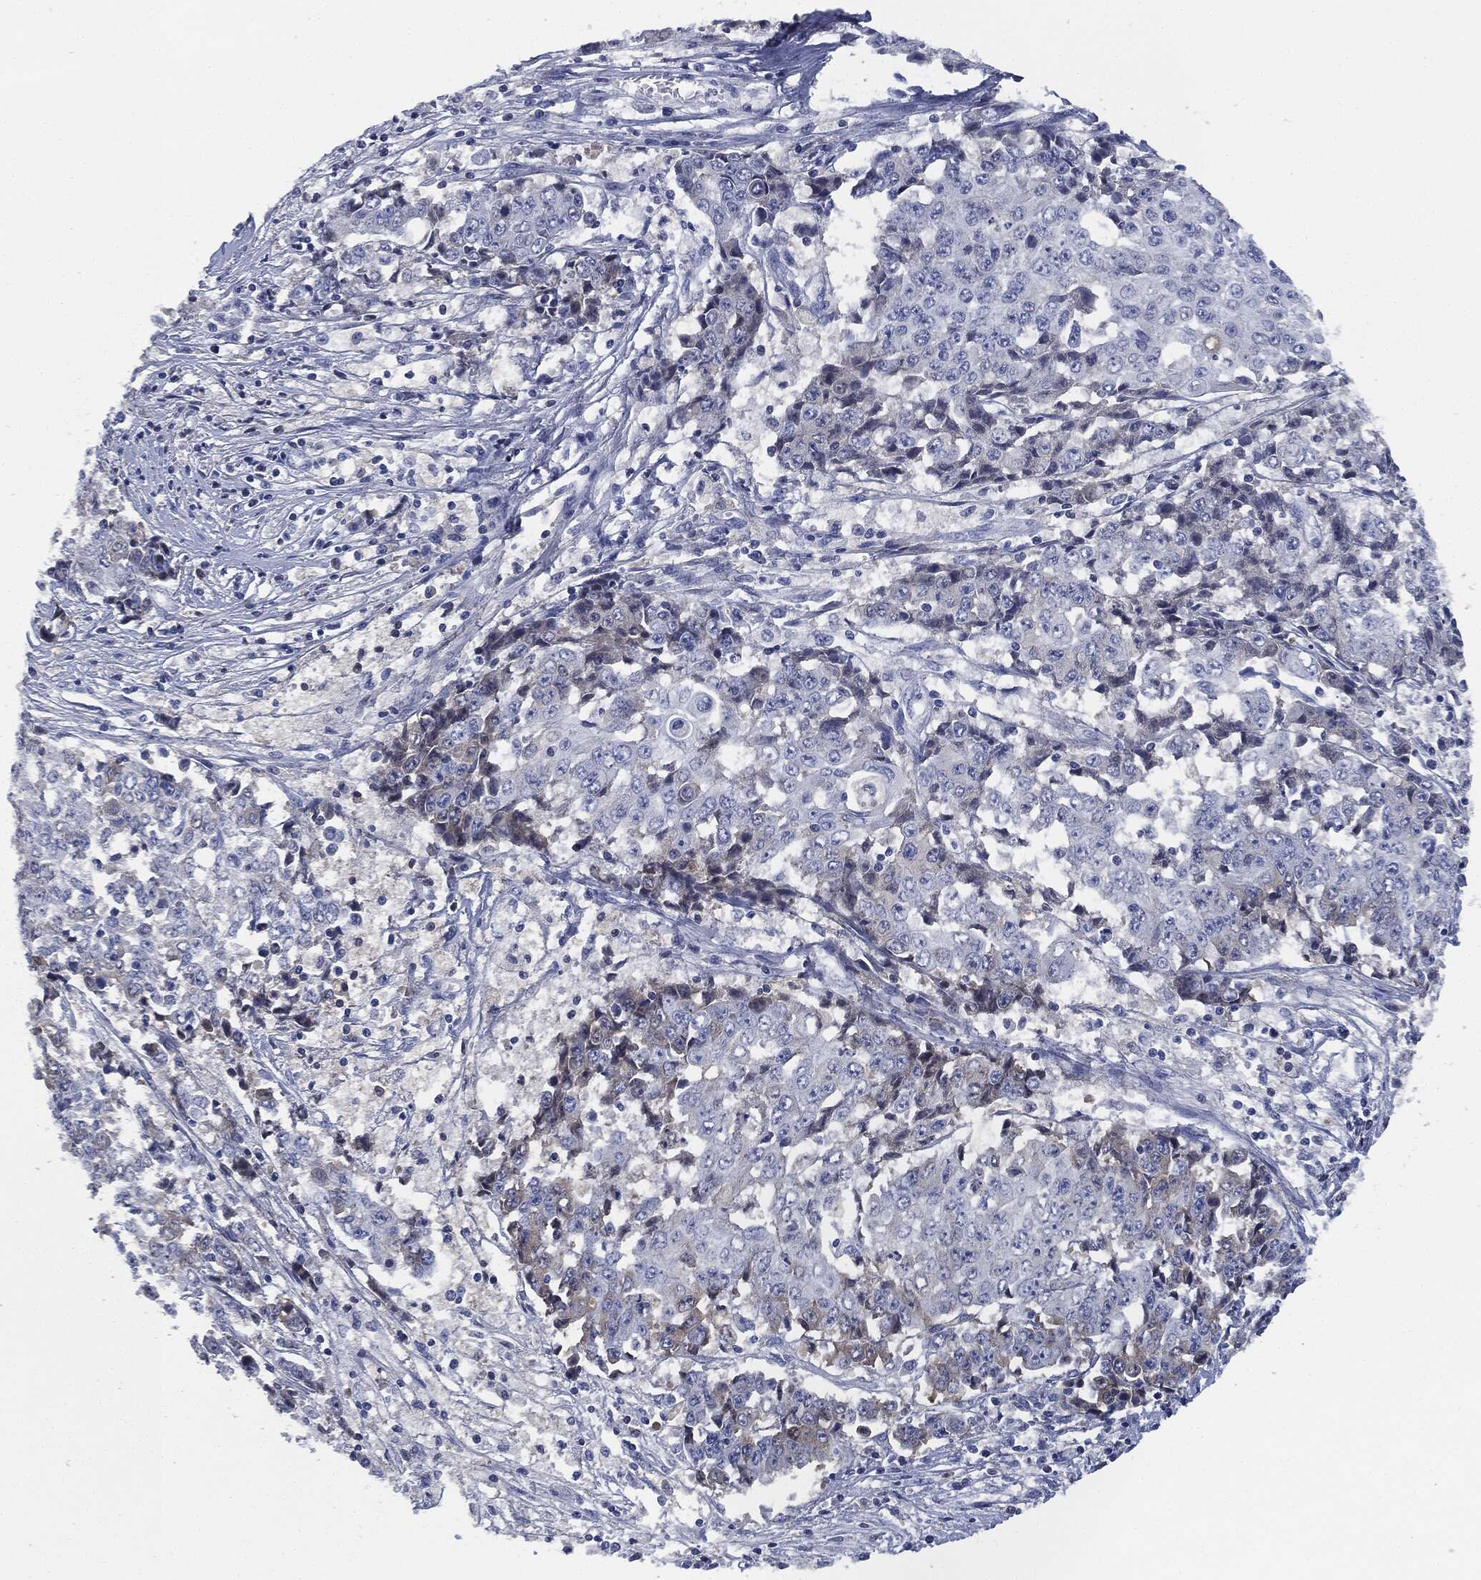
{"staining": {"intensity": "negative", "quantity": "none", "location": "none"}, "tissue": "ovarian cancer", "cell_type": "Tumor cells", "image_type": "cancer", "snomed": [{"axis": "morphology", "description": "Carcinoma, endometroid"}, {"axis": "topography", "description": "Ovary"}], "caption": "There is no significant staining in tumor cells of endometroid carcinoma (ovarian).", "gene": "SIGLEC7", "patient": {"sex": "female", "age": 42}}